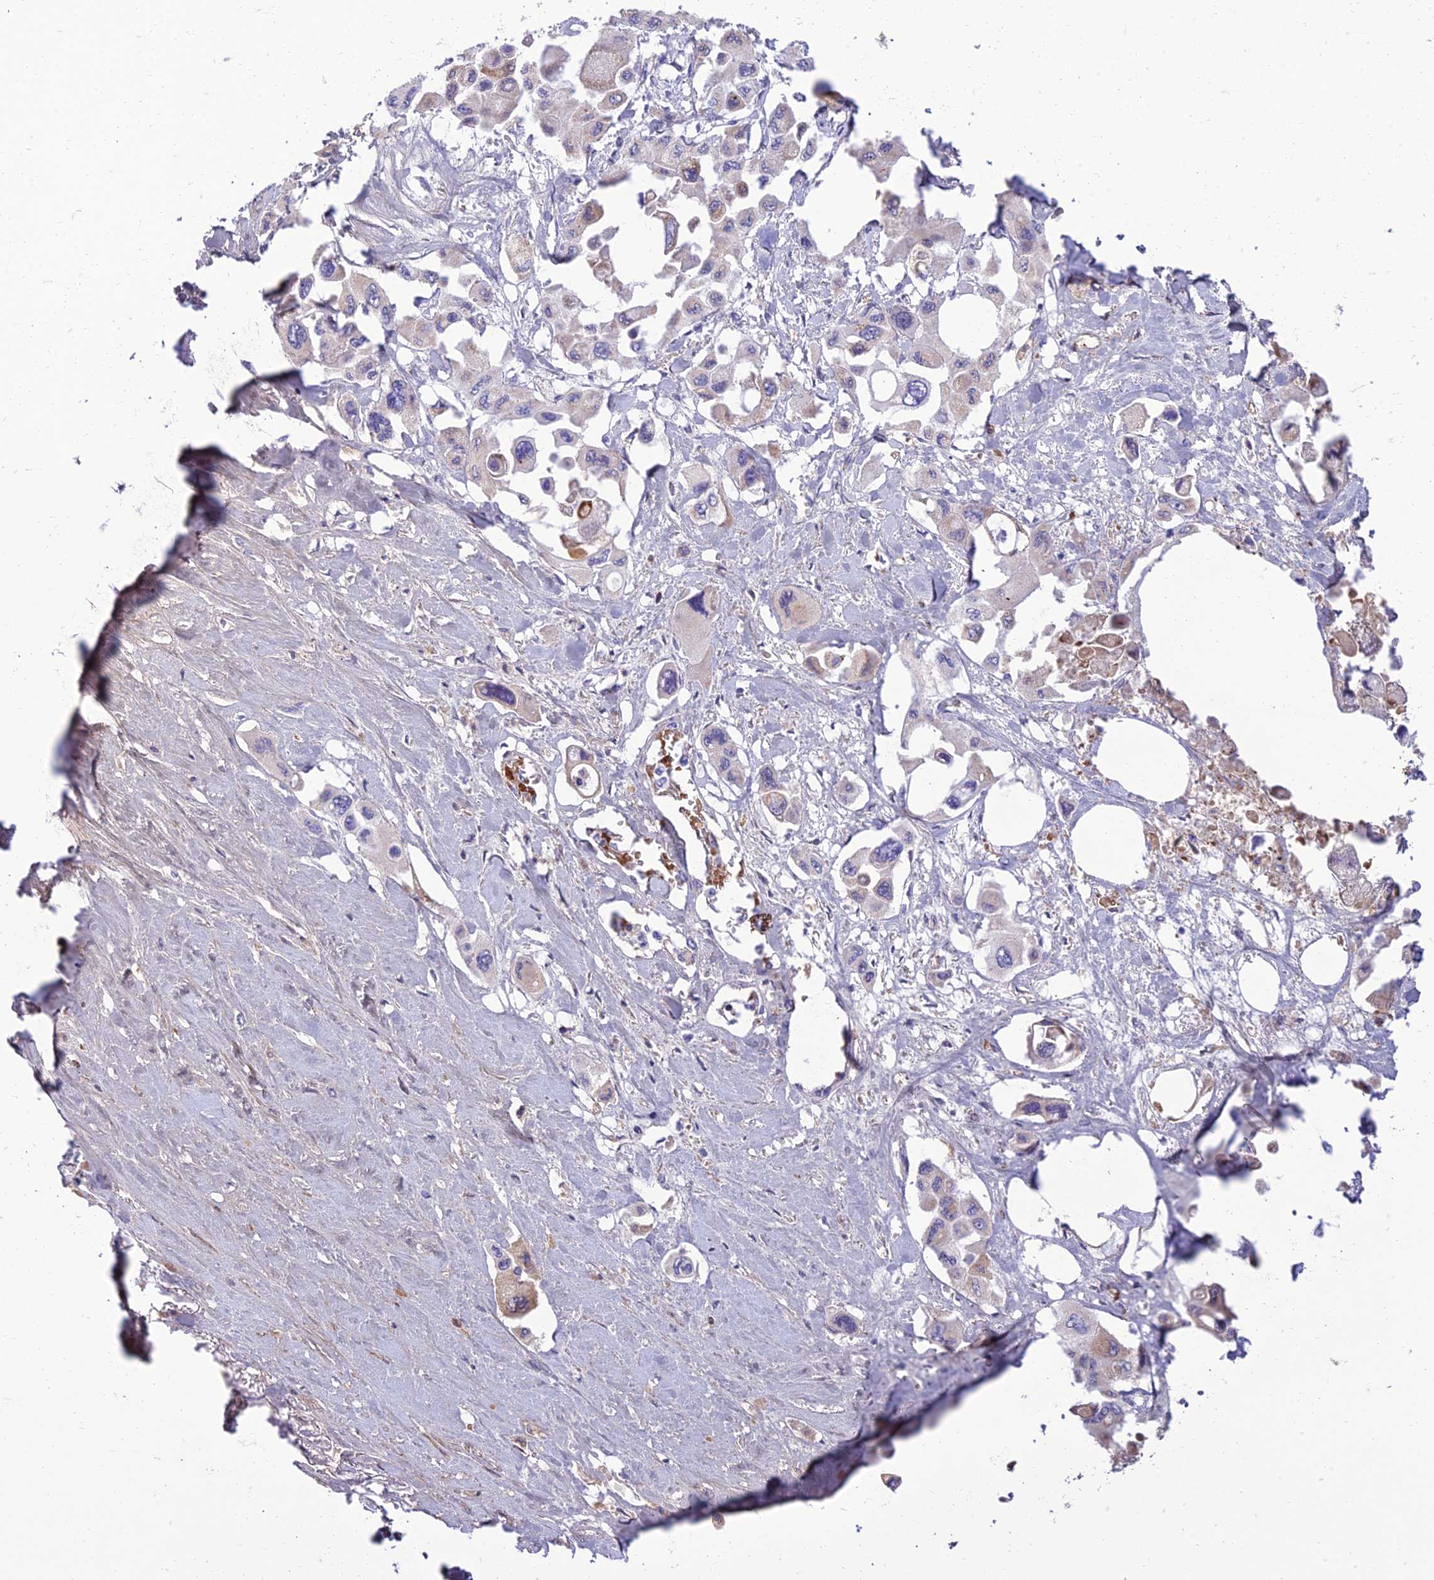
{"staining": {"intensity": "weak", "quantity": "<25%", "location": "cytoplasmic/membranous"}, "tissue": "pancreatic cancer", "cell_type": "Tumor cells", "image_type": "cancer", "snomed": [{"axis": "morphology", "description": "Adenocarcinoma, NOS"}, {"axis": "topography", "description": "Pancreas"}], "caption": "Immunohistochemical staining of human pancreatic cancer (adenocarcinoma) demonstrates no significant staining in tumor cells.", "gene": "SEL1L3", "patient": {"sex": "male", "age": 92}}